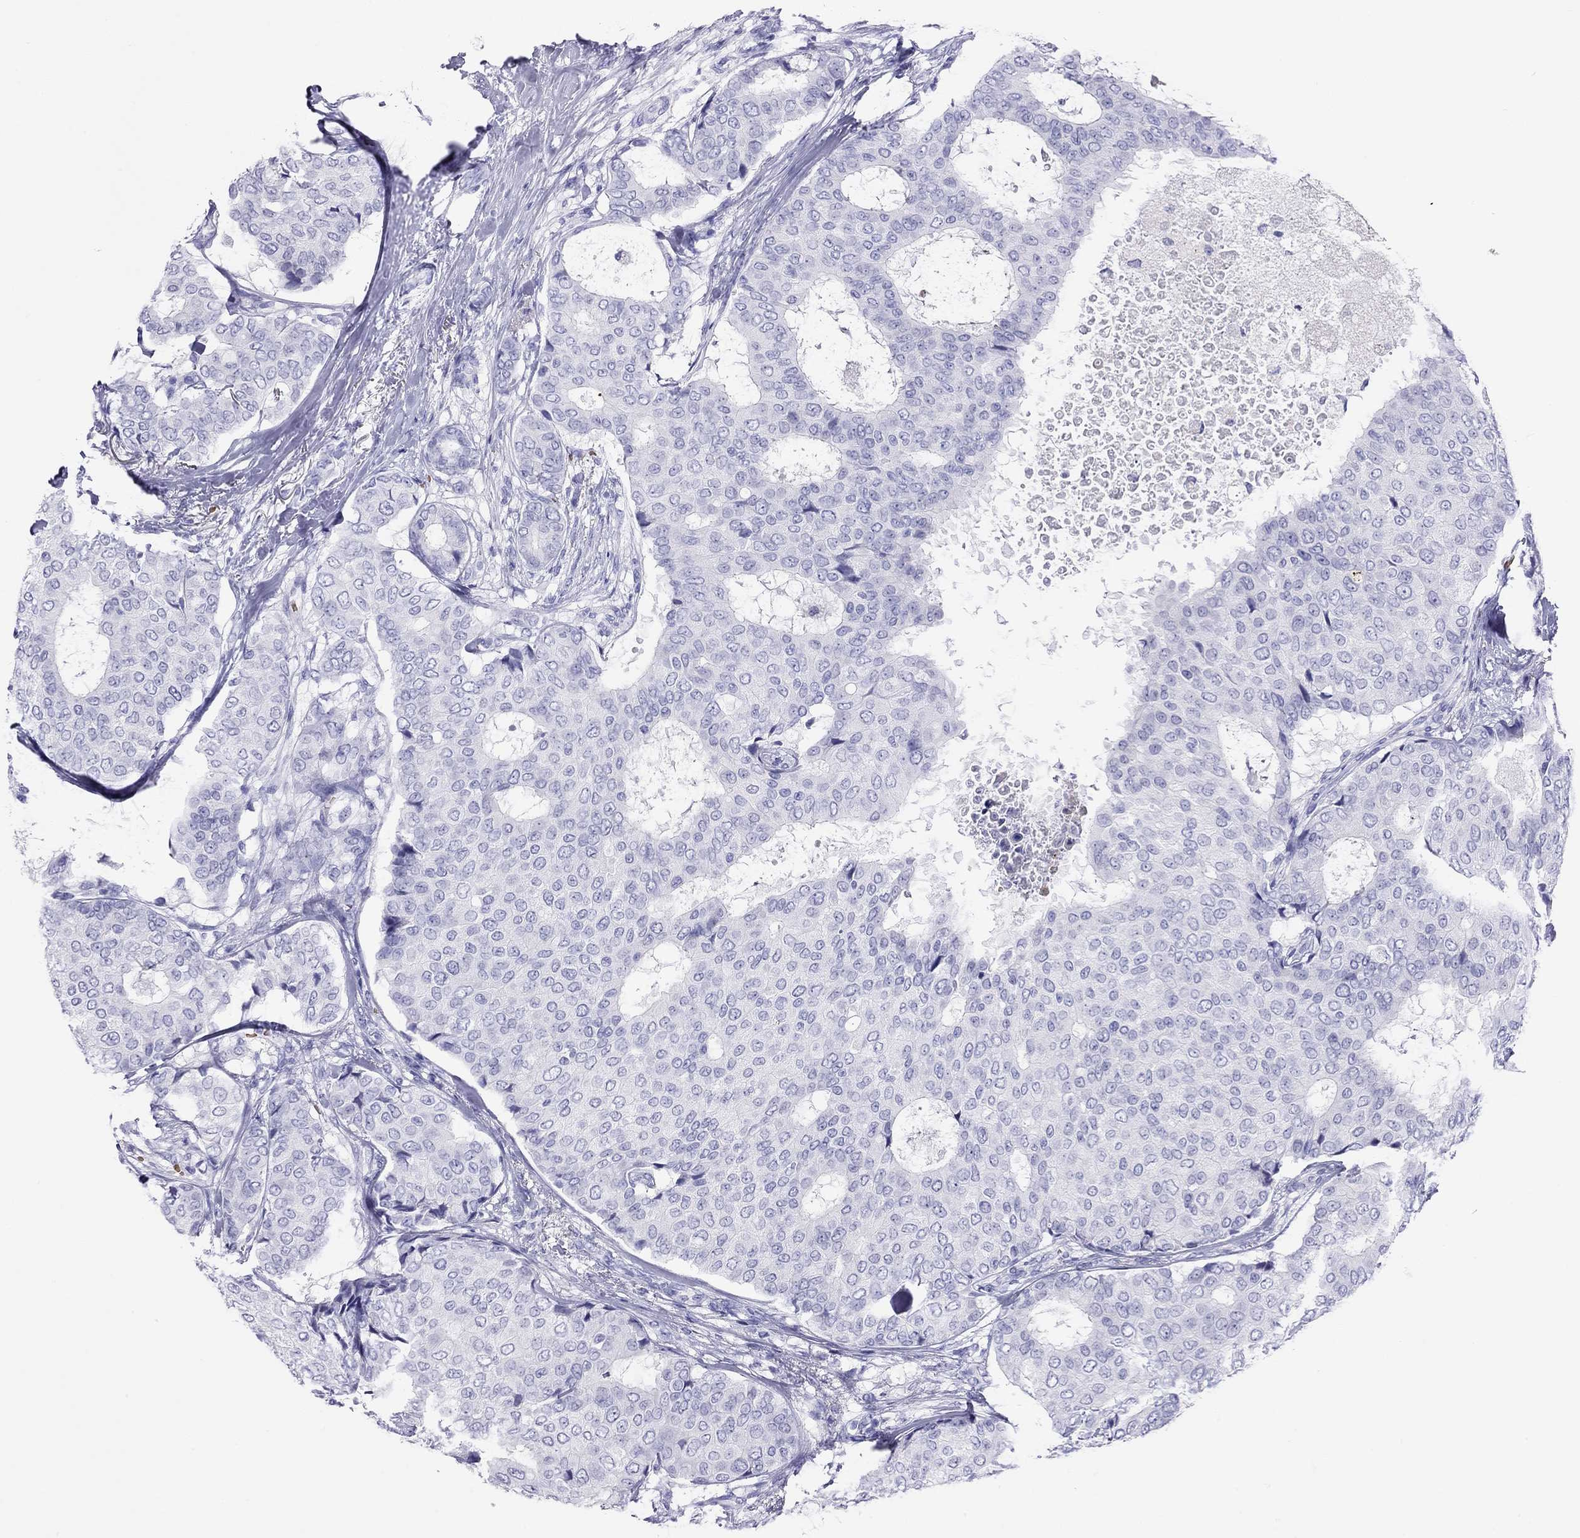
{"staining": {"intensity": "negative", "quantity": "none", "location": "none"}, "tissue": "breast cancer", "cell_type": "Tumor cells", "image_type": "cancer", "snomed": [{"axis": "morphology", "description": "Duct carcinoma"}, {"axis": "topography", "description": "Breast"}], "caption": "Breast cancer (intraductal carcinoma) stained for a protein using immunohistochemistry displays no staining tumor cells.", "gene": "PTPRN", "patient": {"sex": "female", "age": 75}}